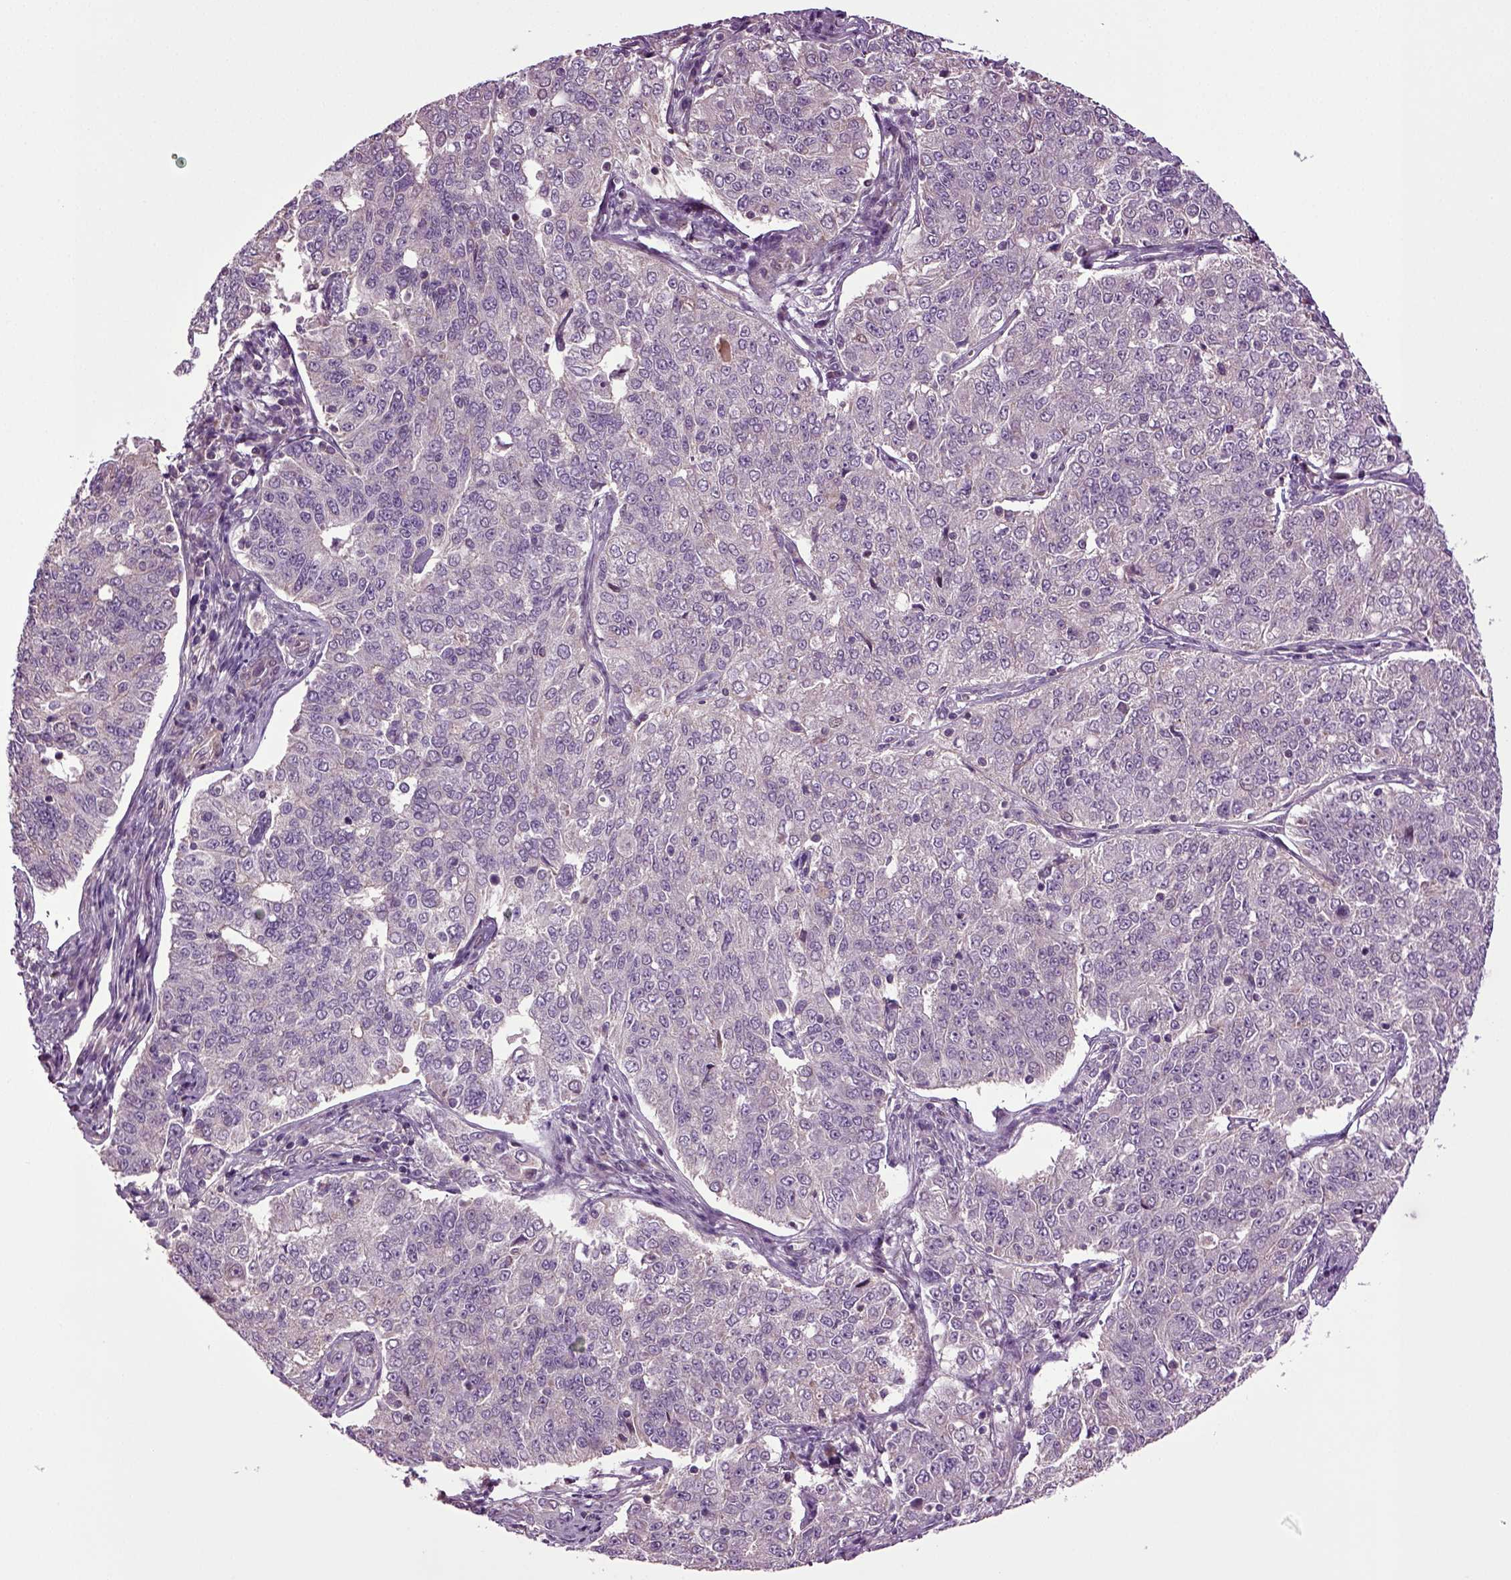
{"staining": {"intensity": "negative", "quantity": "none", "location": "none"}, "tissue": "endometrial cancer", "cell_type": "Tumor cells", "image_type": "cancer", "snomed": [{"axis": "morphology", "description": "Adenocarcinoma, NOS"}, {"axis": "topography", "description": "Endometrium"}], "caption": "A high-resolution photomicrograph shows immunohistochemistry staining of endometrial cancer, which displays no significant expression in tumor cells.", "gene": "HAGHL", "patient": {"sex": "female", "age": 43}}